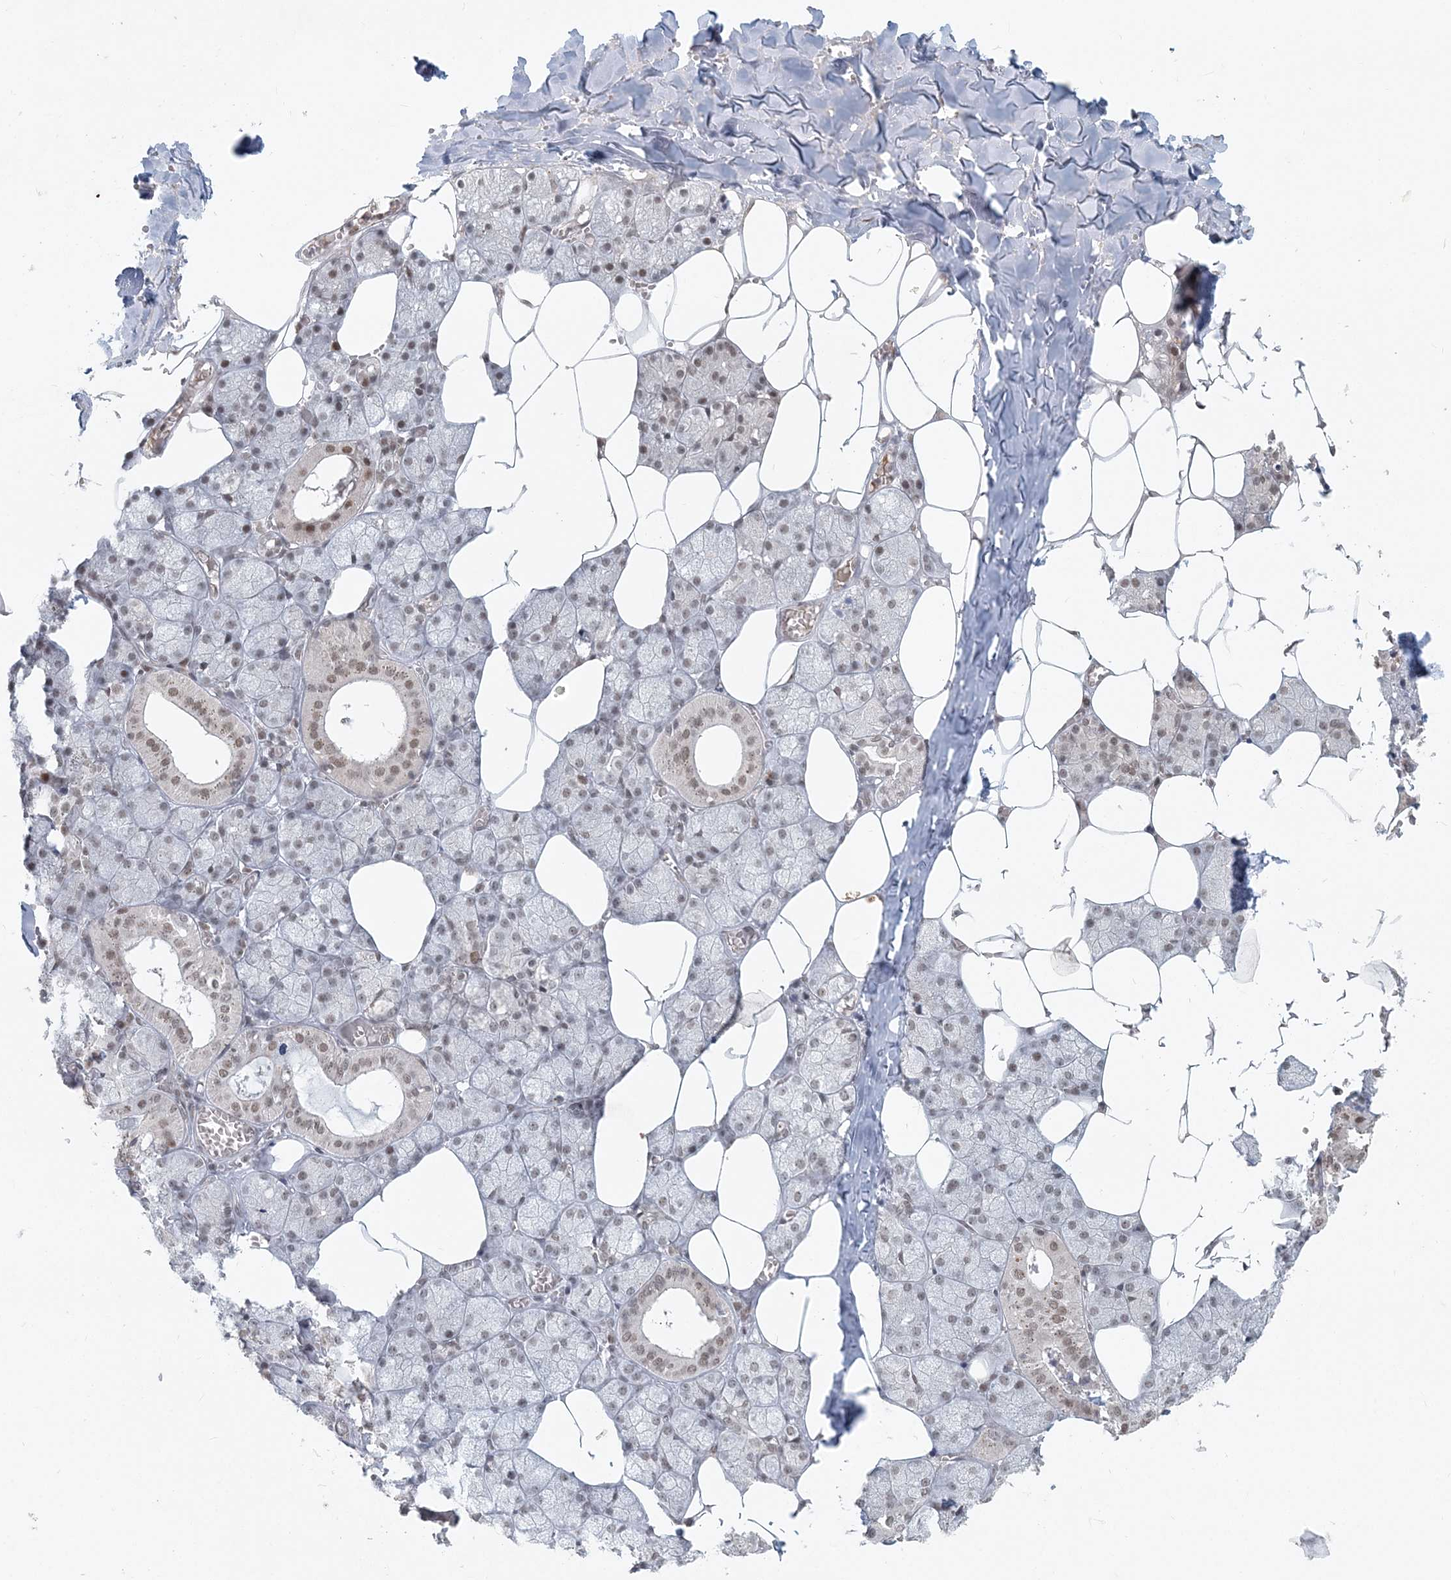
{"staining": {"intensity": "moderate", "quantity": "25%-75%", "location": "nuclear"}, "tissue": "salivary gland", "cell_type": "Glandular cells", "image_type": "normal", "snomed": [{"axis": "morphology", "description": "Normal tissue, NOS"}, {"axis": "topography", "description": "Salivary gland"}], "caption": "Immunohistochemical staining of unremarkable salivary gland shows medium levels of moderate nuclear staining in approximately 25%-75% of glandular cells. (Stains: DAB (3,3'-diaminobenzidine) in brown, nuclei in blue, Microscopy: brightfield microscopy at high magnification).", "gene": "BAZ1B", "patient": {"sex": "male", "age": 62}}